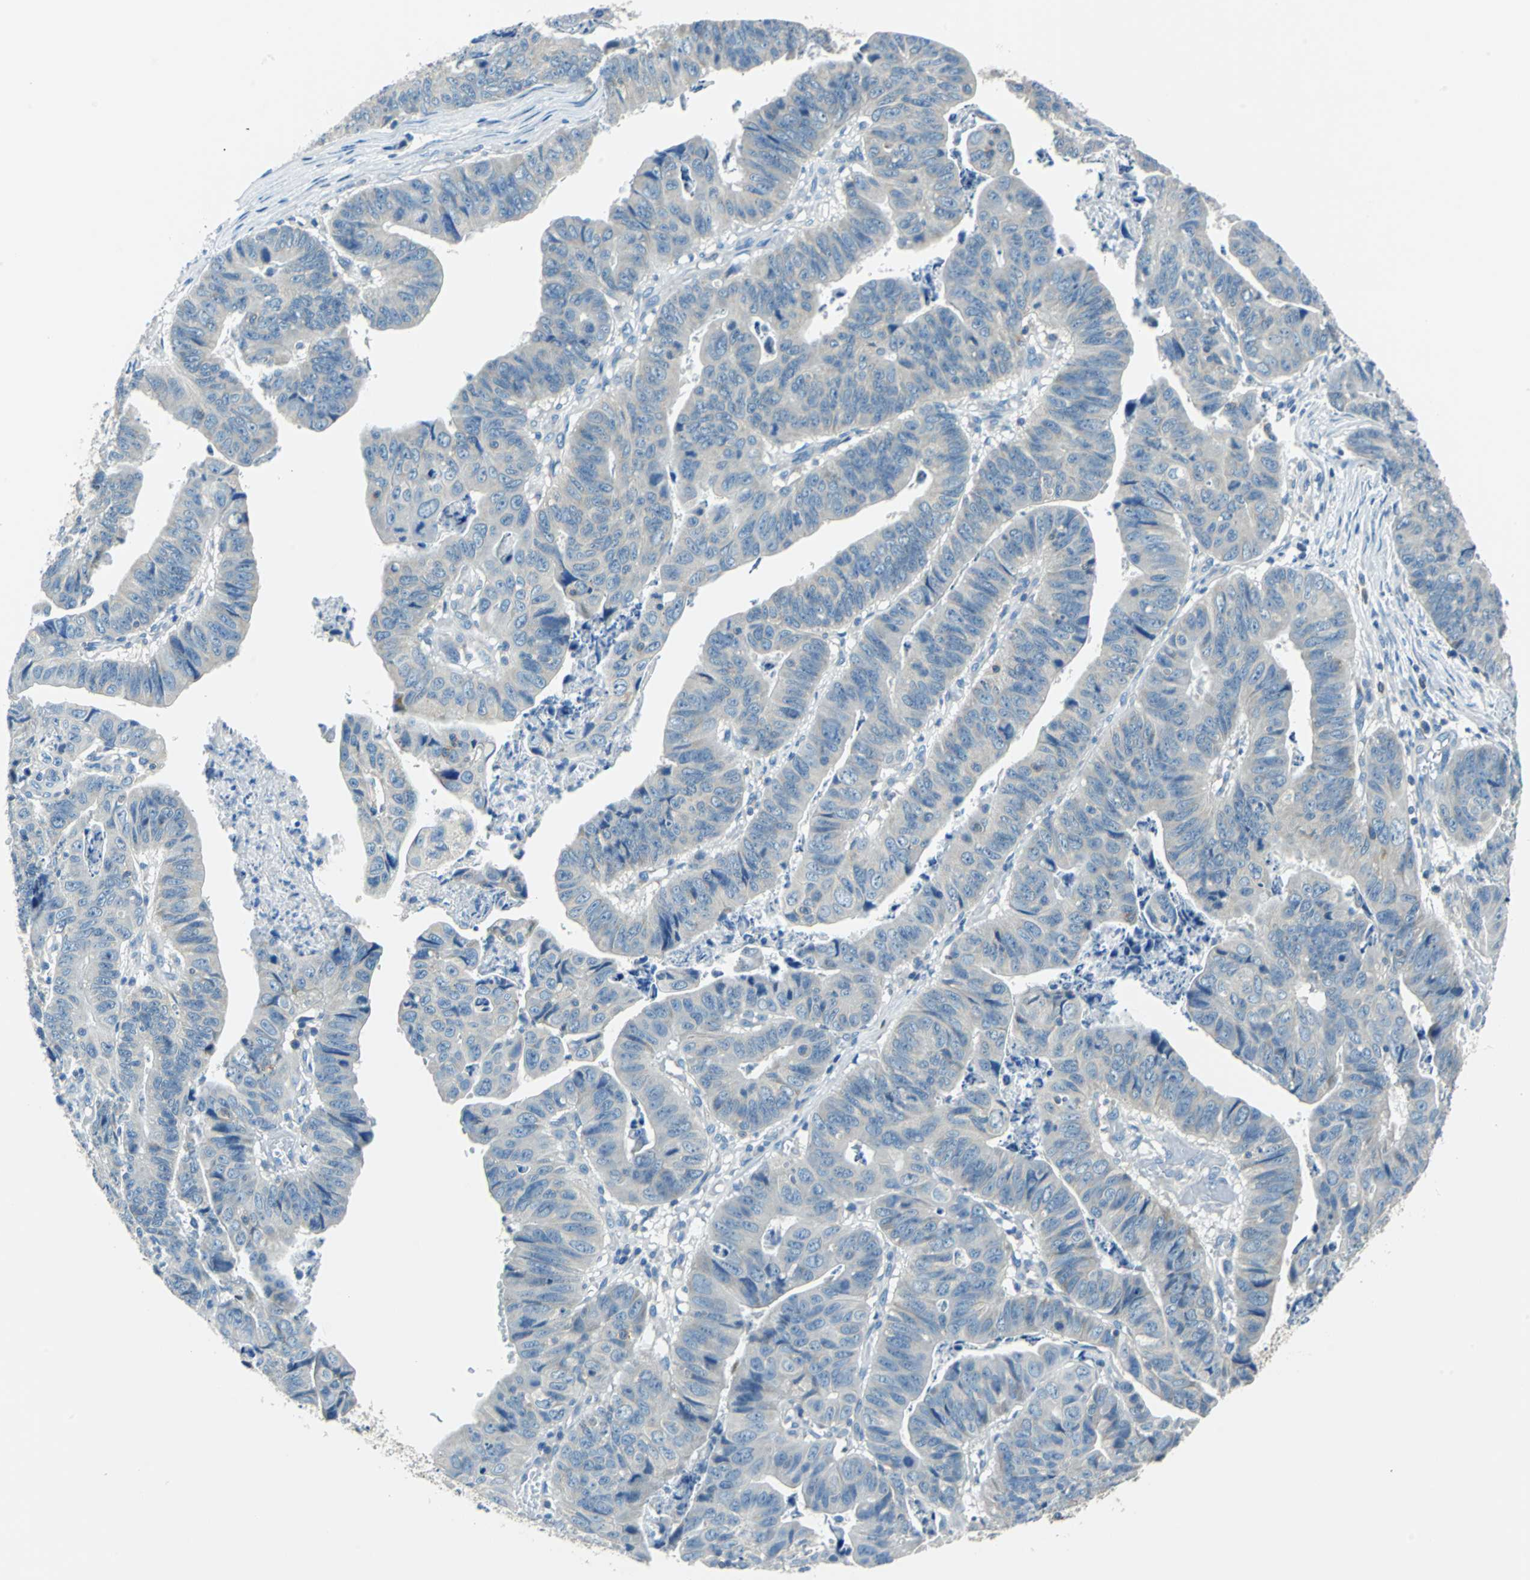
{"staining": {"intensity": "weak", "quantity": "25%-75%", "location": "cytoplasmic/membranous"}, "tissue": "stomach cancer", "cell_type": "Tumor cells", "image_type": "cancer", "snomed": [{"axis": "morphology", "description": "Adenocarcinoma, NOS"}, {"axis": "topography", "description": "Stomach, lower"}], "caption": "Protein staining reveals weak cytoplasmic/membranous staining in approximately 25%-75% of tumor cells in stomach cancer (adenocarcinoma).", "gene": "CPA3", "patient": {"sex": "male", "age": 77}}